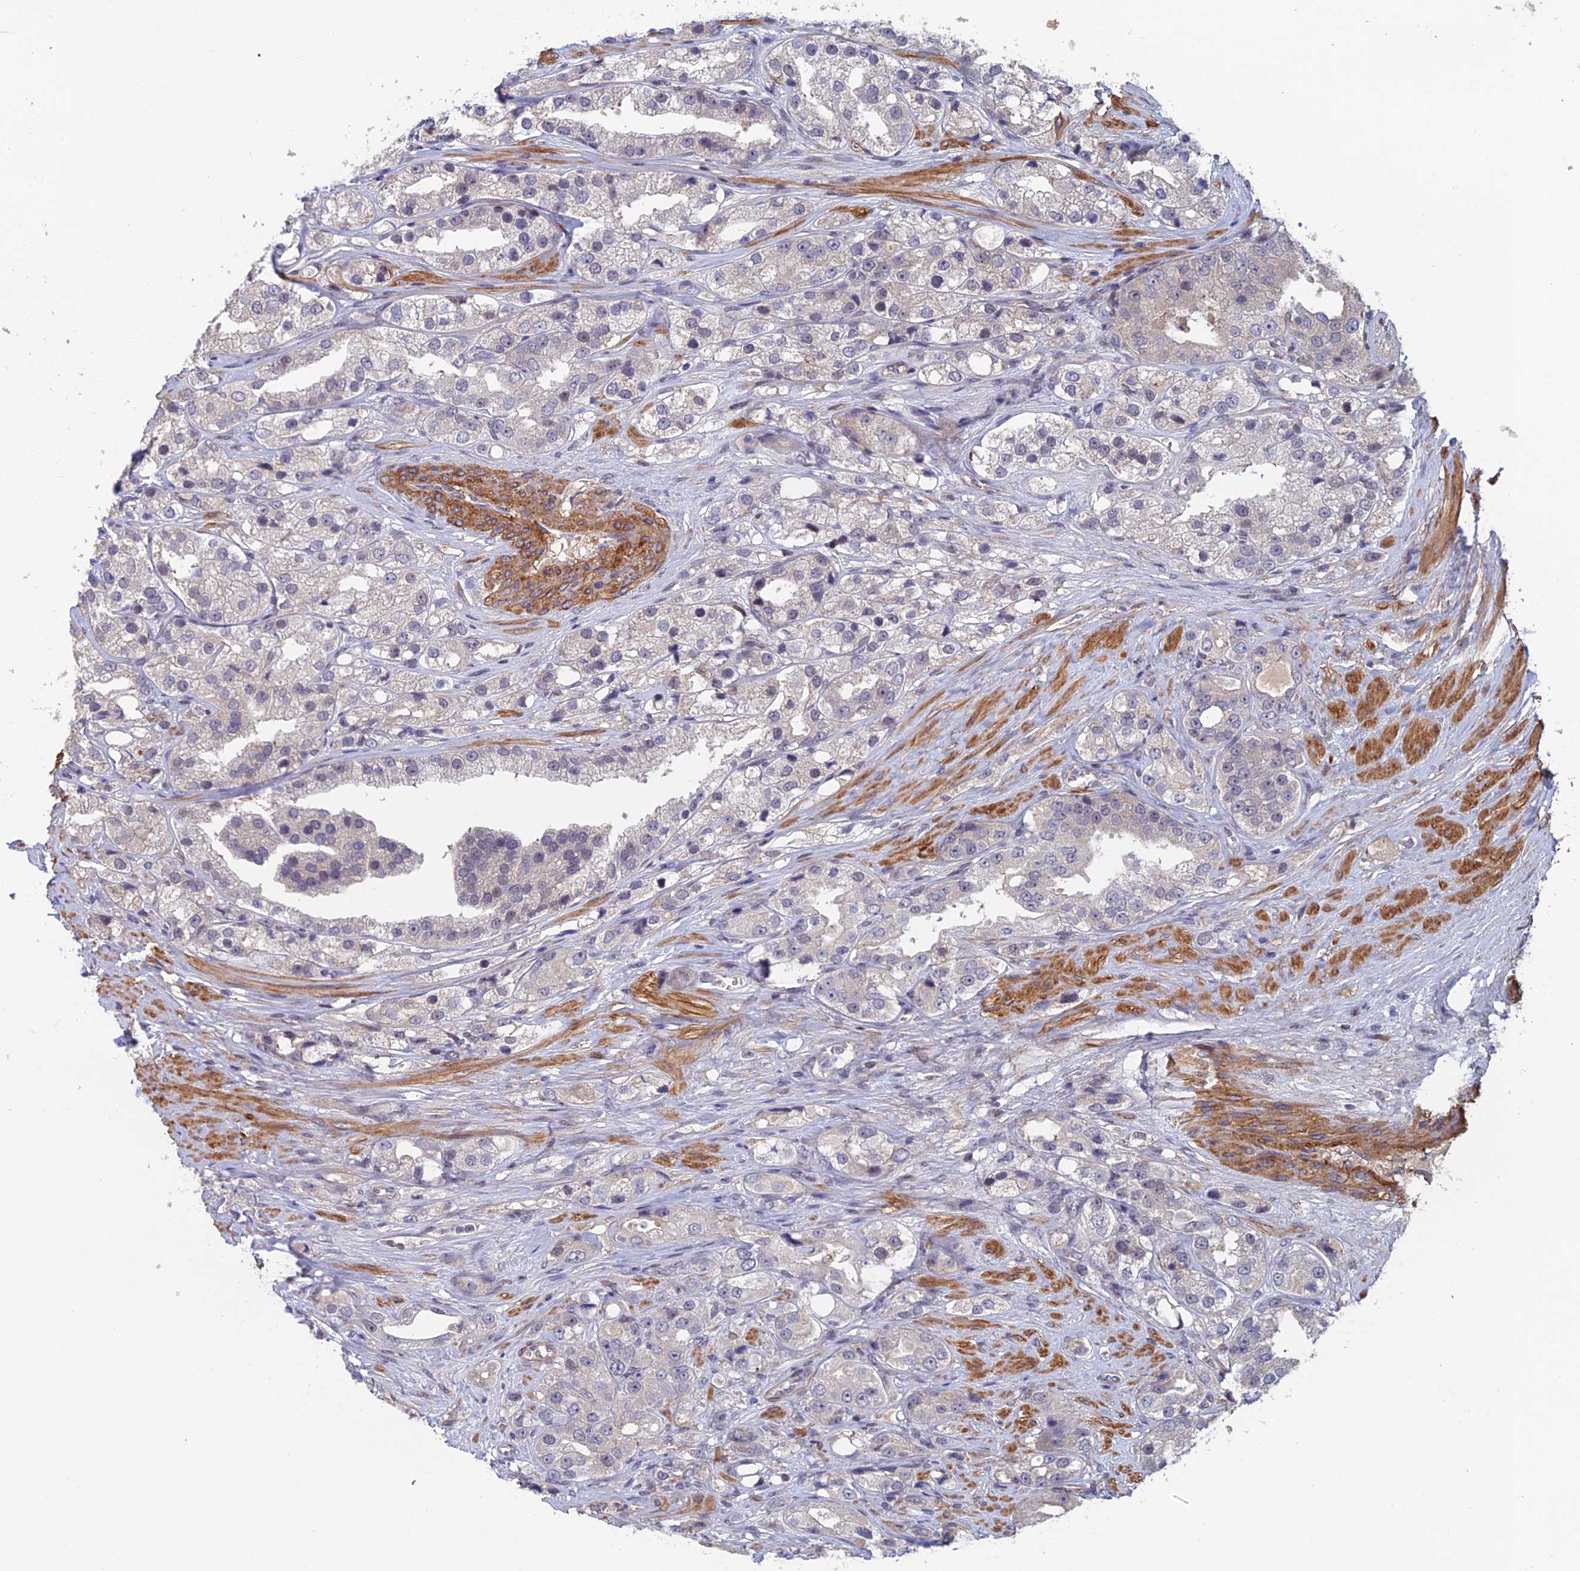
{"staining": {"intensity": "negative", "quantity": "none", "location": "none"}, "tissue": "prostate cancer", "cell_type": "Tumor cells", "image_type": "cancer", "snomed": [{"axis": "morphology", "description": "Adenocarcinoma, NOS"}, {"axis": "topography", "description": "Prostate"}], "caption": "The histopathology image demonstrates no significant staining in tumor cells of prostate adenocarcinoma.", "gene": "CCDC183", "patient": {"sex": "male", "age": 79}}